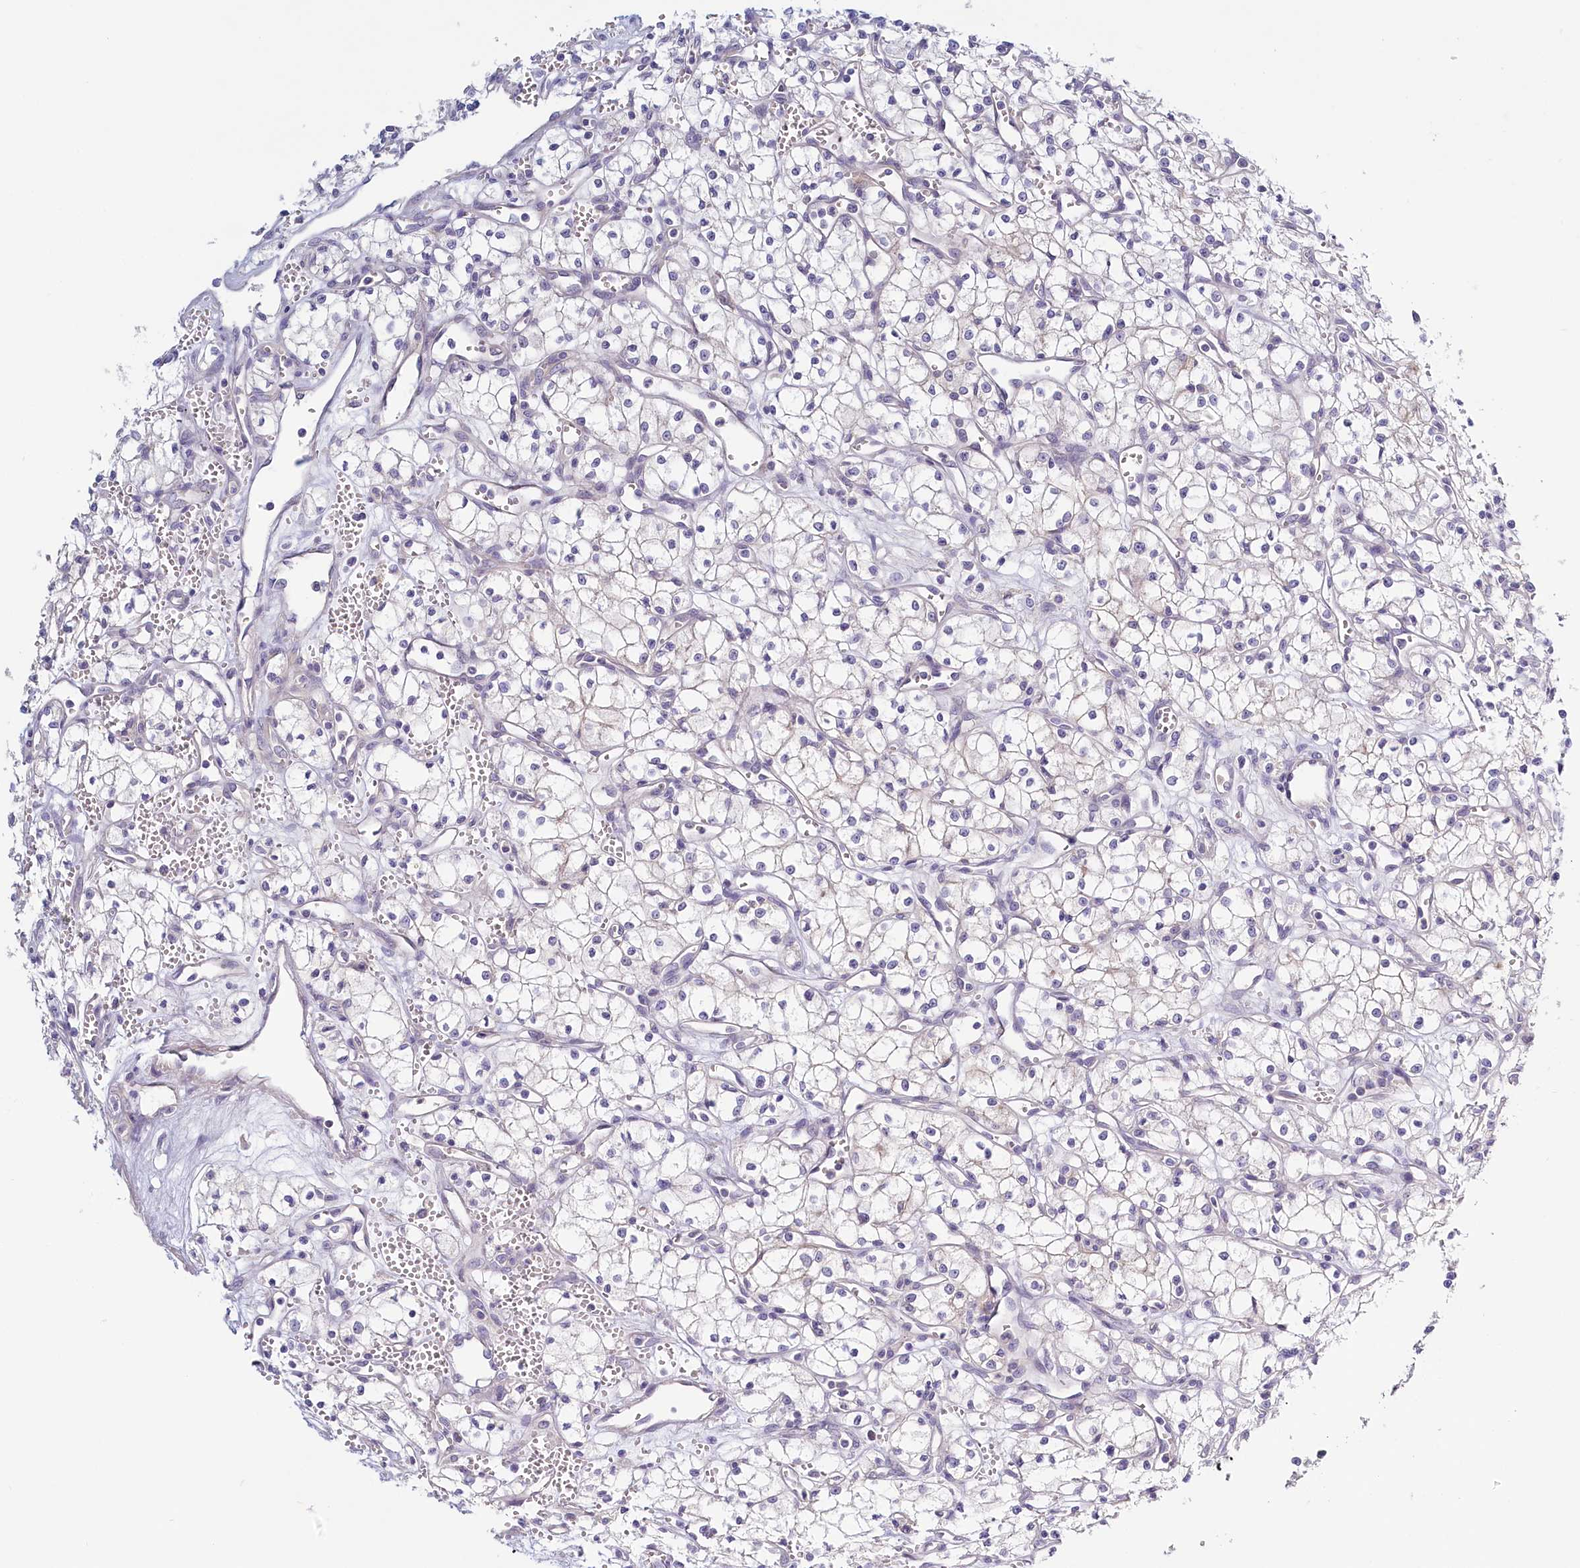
{"staining": {"intensity": "negative", "quantity": "none", "location": "none"}, "tissue": "renal cancer", "cell_type": "Tumor cells", "image_type": "cancer", "snomed": [{"axis": "morphology", "description": "Adenocarcinoma, NOS"}, {"axis": "topography", "description": "Kidney"}], "caption": "Adenocarcinoma (renal) was stained to show a protein in brown. There is no significant expression in tumor cells.", "gene": "PDE6D", "patient": {"sex": "male", "age": 59}}